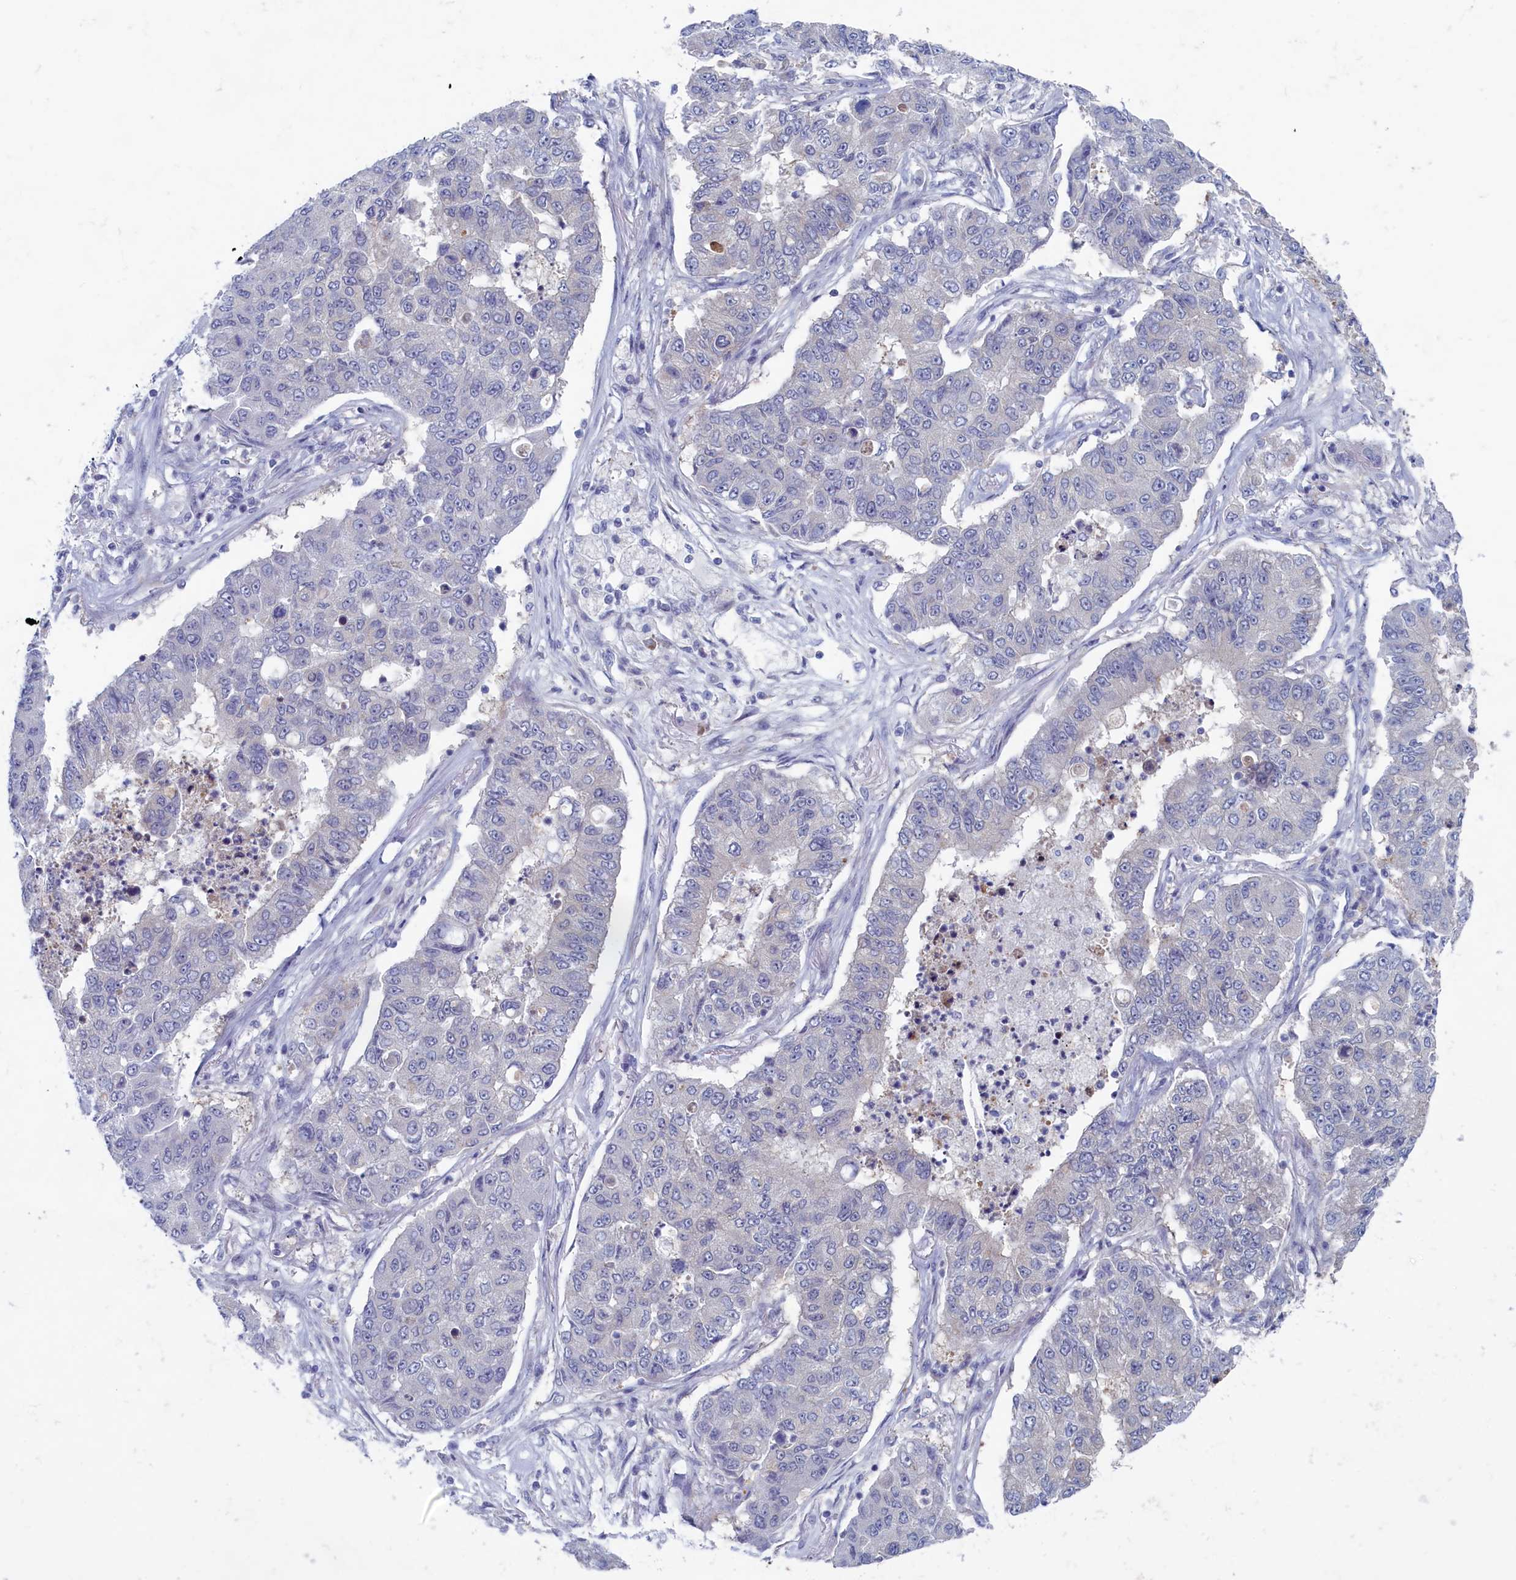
{"staining": {"intensity": "negative", "quantity": "none", "location": "none"}, "tissue": "lung cancer", "cell_type": "Tumor cells", "image_type": "cancer", "snomed": [{"axis": "morphology", "description": "Squamous cell carcinoma, NOS"}, {"axis": "topography", "description": "Lung"}], "caption": "Immunohistochemistry of human lung cancer (squamous cell carcinoma) shows no staining in tumor cells.", "gene": "WDR76", "patient": {"sex": "male", "age": 74}}